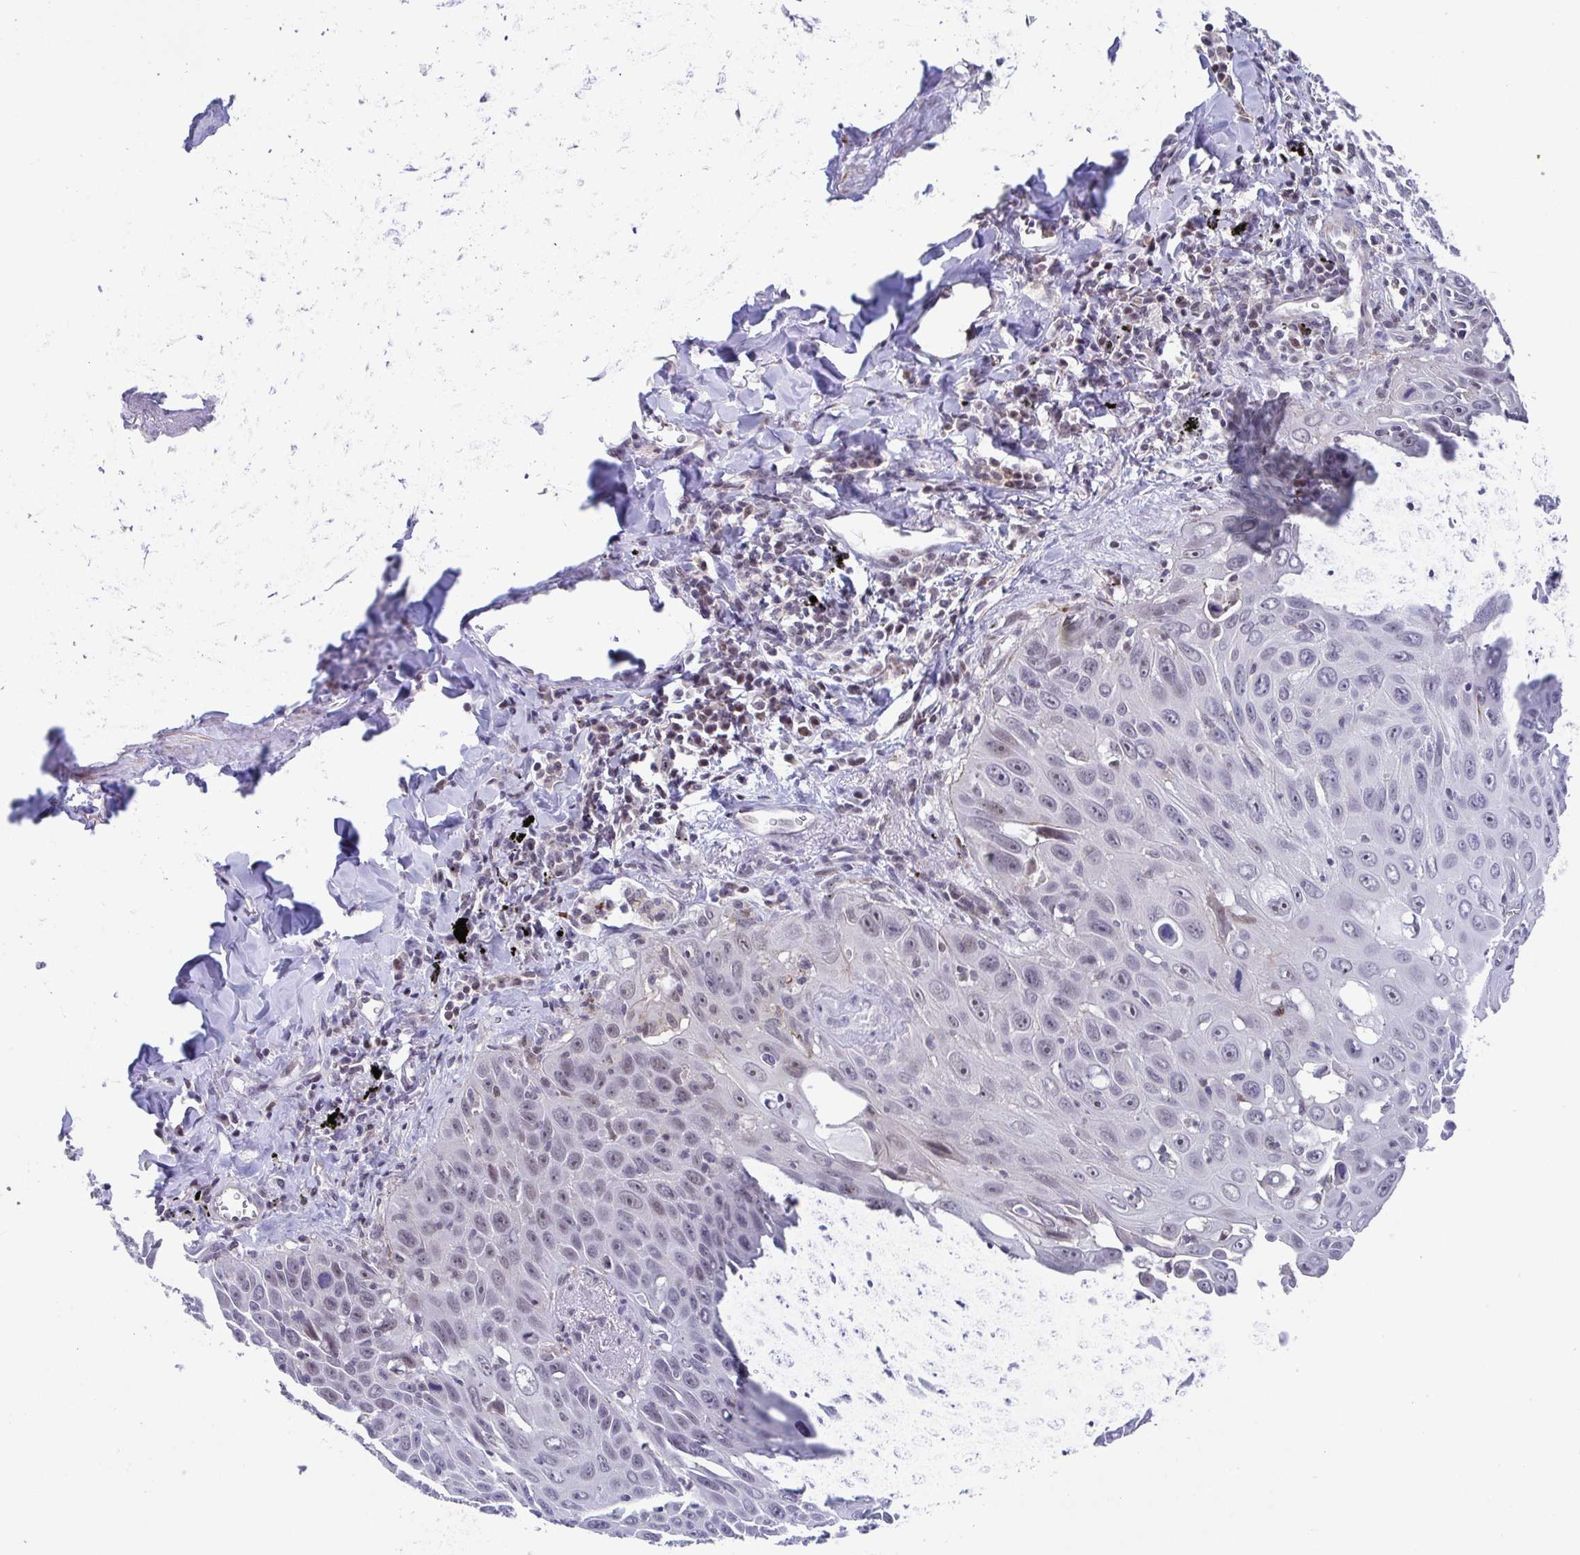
{"staining": {"intensity": "negative", "quantity": "none", "location": "none"}, "tissue": "lung cancer", "cell_type": "Tumor cells", "image_type": "cancer", "snomed": [{"axis": "morphology", "description": "Squamous cell carcinoma, NOS"}, {"axis": "morphology", "description": "Squamous cell carcinoma, metastatic, NOS"}, {"axis": "topography", "description": "Lymph node"}, {"axis": "topography", "description": "Lung"}], "caption": "IHC image of neoplastic tissue: lung cancer stained with DAB (3,3'-diaminobenzidine) demonstrates no significant protein staining in tumor cells.", "gene": "WDR72", "patient": {"sex": "female", "age": 62}}